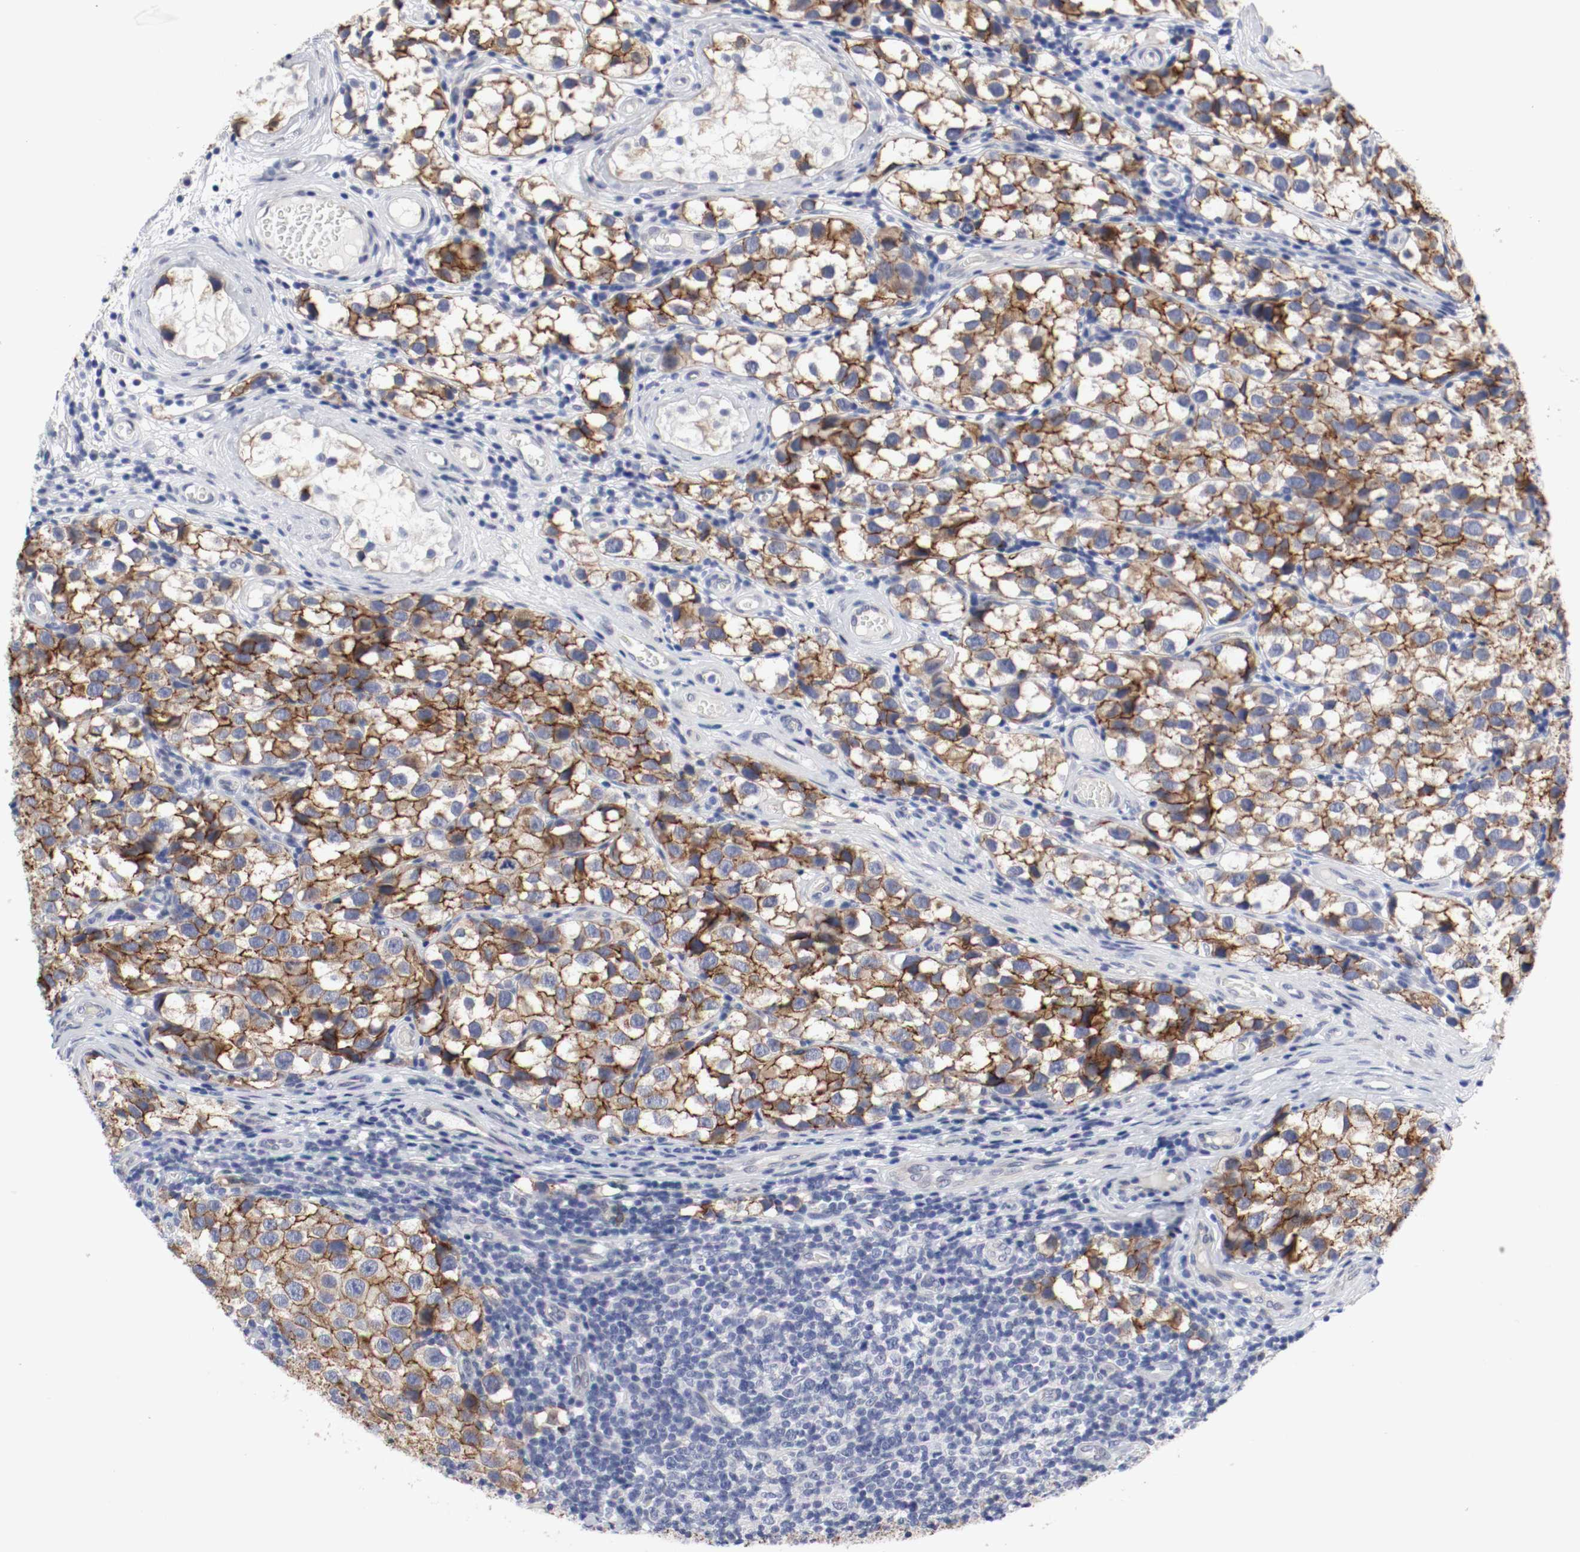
{"staining": {"intensity": "strong", "quantity": ">75%", "location": "cytoplasmic/membranous"}, "tissue": "testis cancer", "cell_type": "Tumor cells", "image_type": "cancer", "snomed": [{"axis": "morphology", "description": "Seminoma, NOS"}, {"axis": "topography", "description": "Testis"}], "caption": "A histopathology image of human testis cancer stained for a protein displays strong cytoplasmic/membranous brown staining in tumor cells.", "gene": "KIT", "patient": {"sex": "male", "age": 39}}